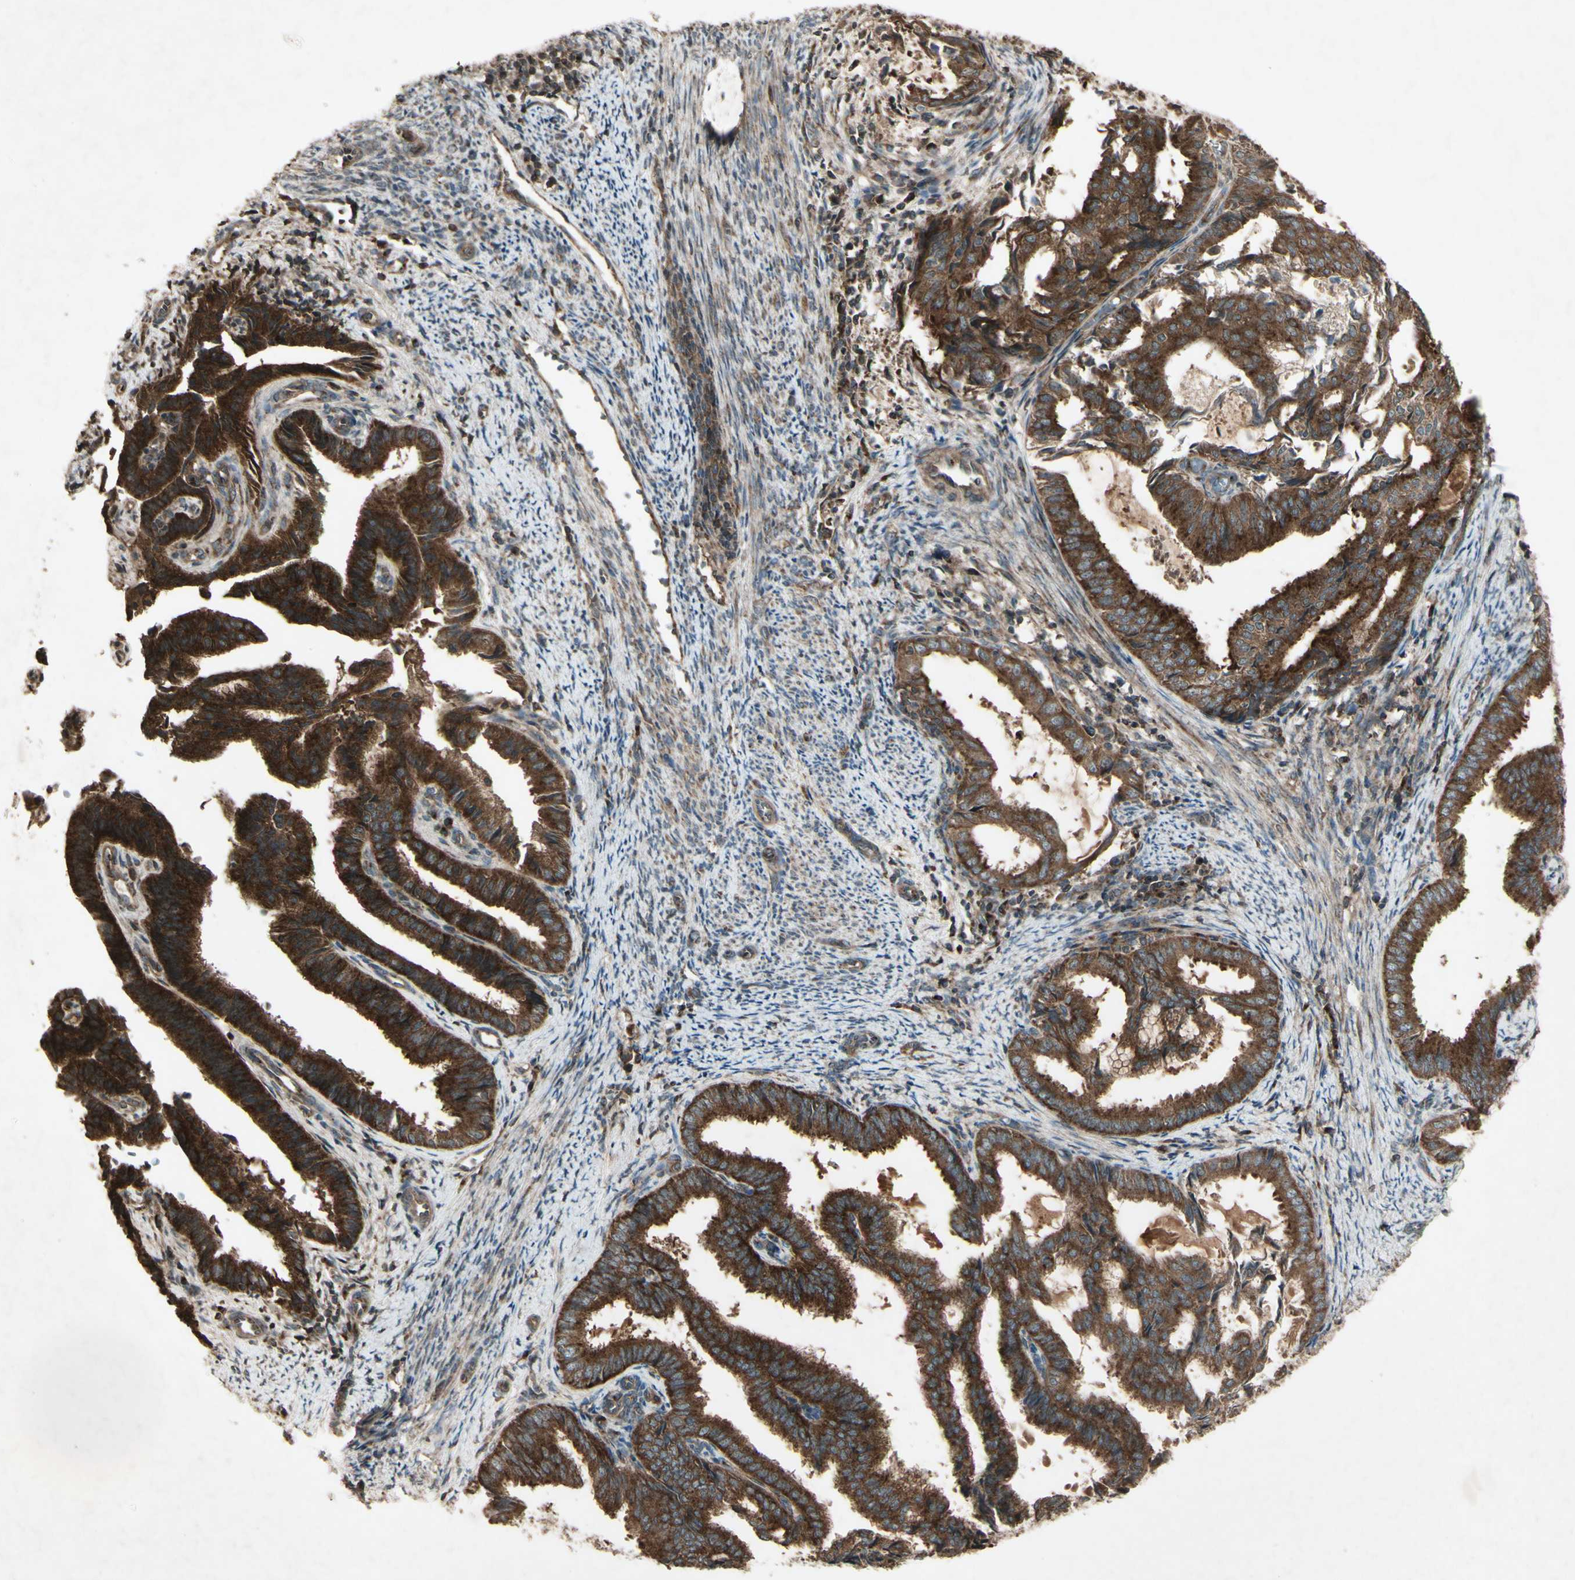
{"staining": {"intensity": "strong", "quantity": ">75%", "location": "cytoplasmic/membranous"}, "tissue": "endometrial cancer", "cell_type": "Tumor cells", "image_type": "cancer", "snomed": [{"axis": "morphology", "description": "Adenocarcinoma, NOS"}, {"axis": "topography", "description": "Endometrium"}], "caption": "DAB (3,3'-diaminobenzidine) immunohistochemical staining of endometrial cancer (adenocarcinoma) displays strong cytoplasmic/membranous protein staining in approximately >75% of tumor cells.", "gene": "AP1G1", "patient": {"sex": "female", "age": 58}}